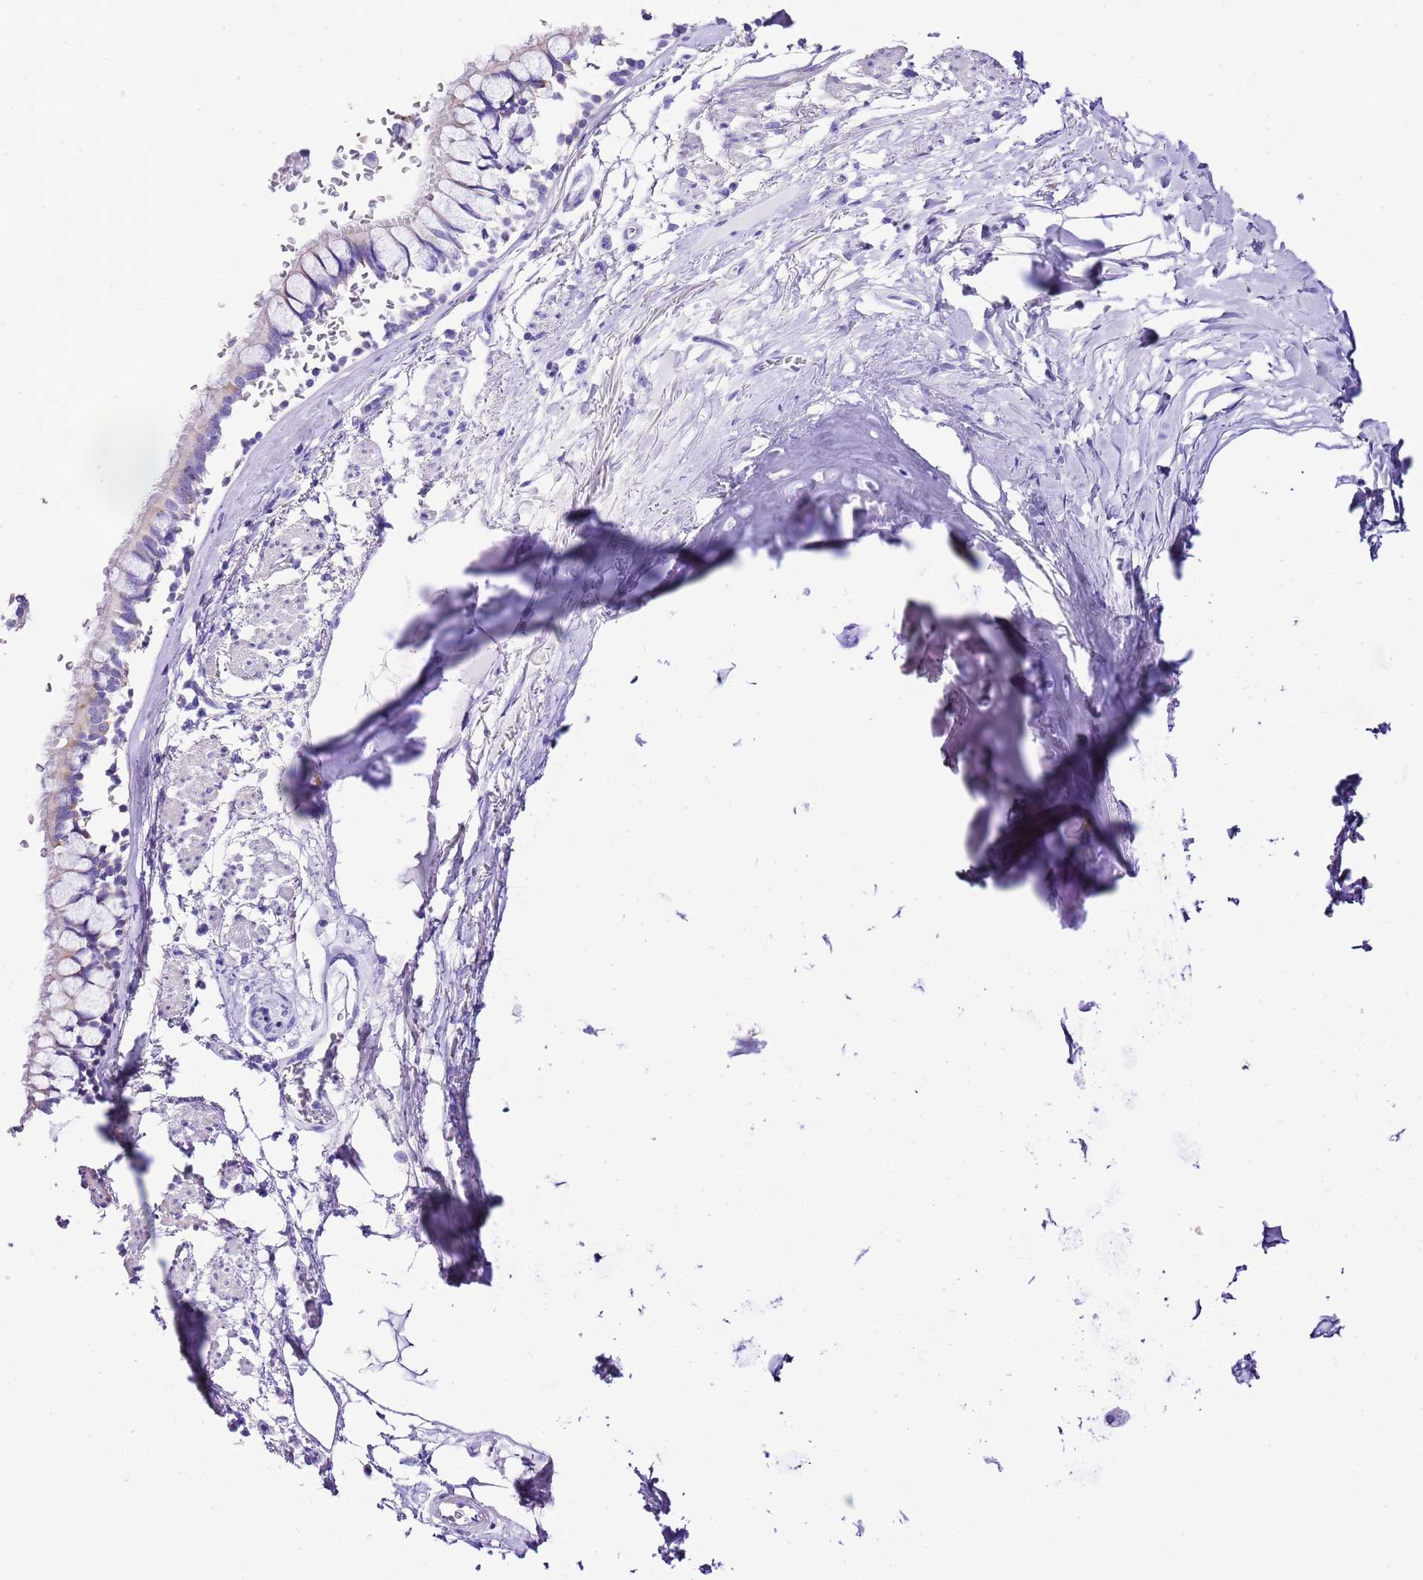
{"staining": {"intensity": "negative", "quantity": "none", "location": "none"}, "tissue": "bronchus", "cell_type": "Respiratory epithelial cells", "image_type": "normal", "snomed": [{"axis": "morphology", "description": "Normal tissue, NOS"}, {"axis": "topography", "description": "Bronchus"}], "caption": "DAB (3,3'-diaminobenzidine) immunohistochemical staining of unremarkable human bronchus demonstrates no significant positivity in respiratory epithelial cells.", "gene": "KCNC1", "patient": {"sex": "male", "age": 70}}